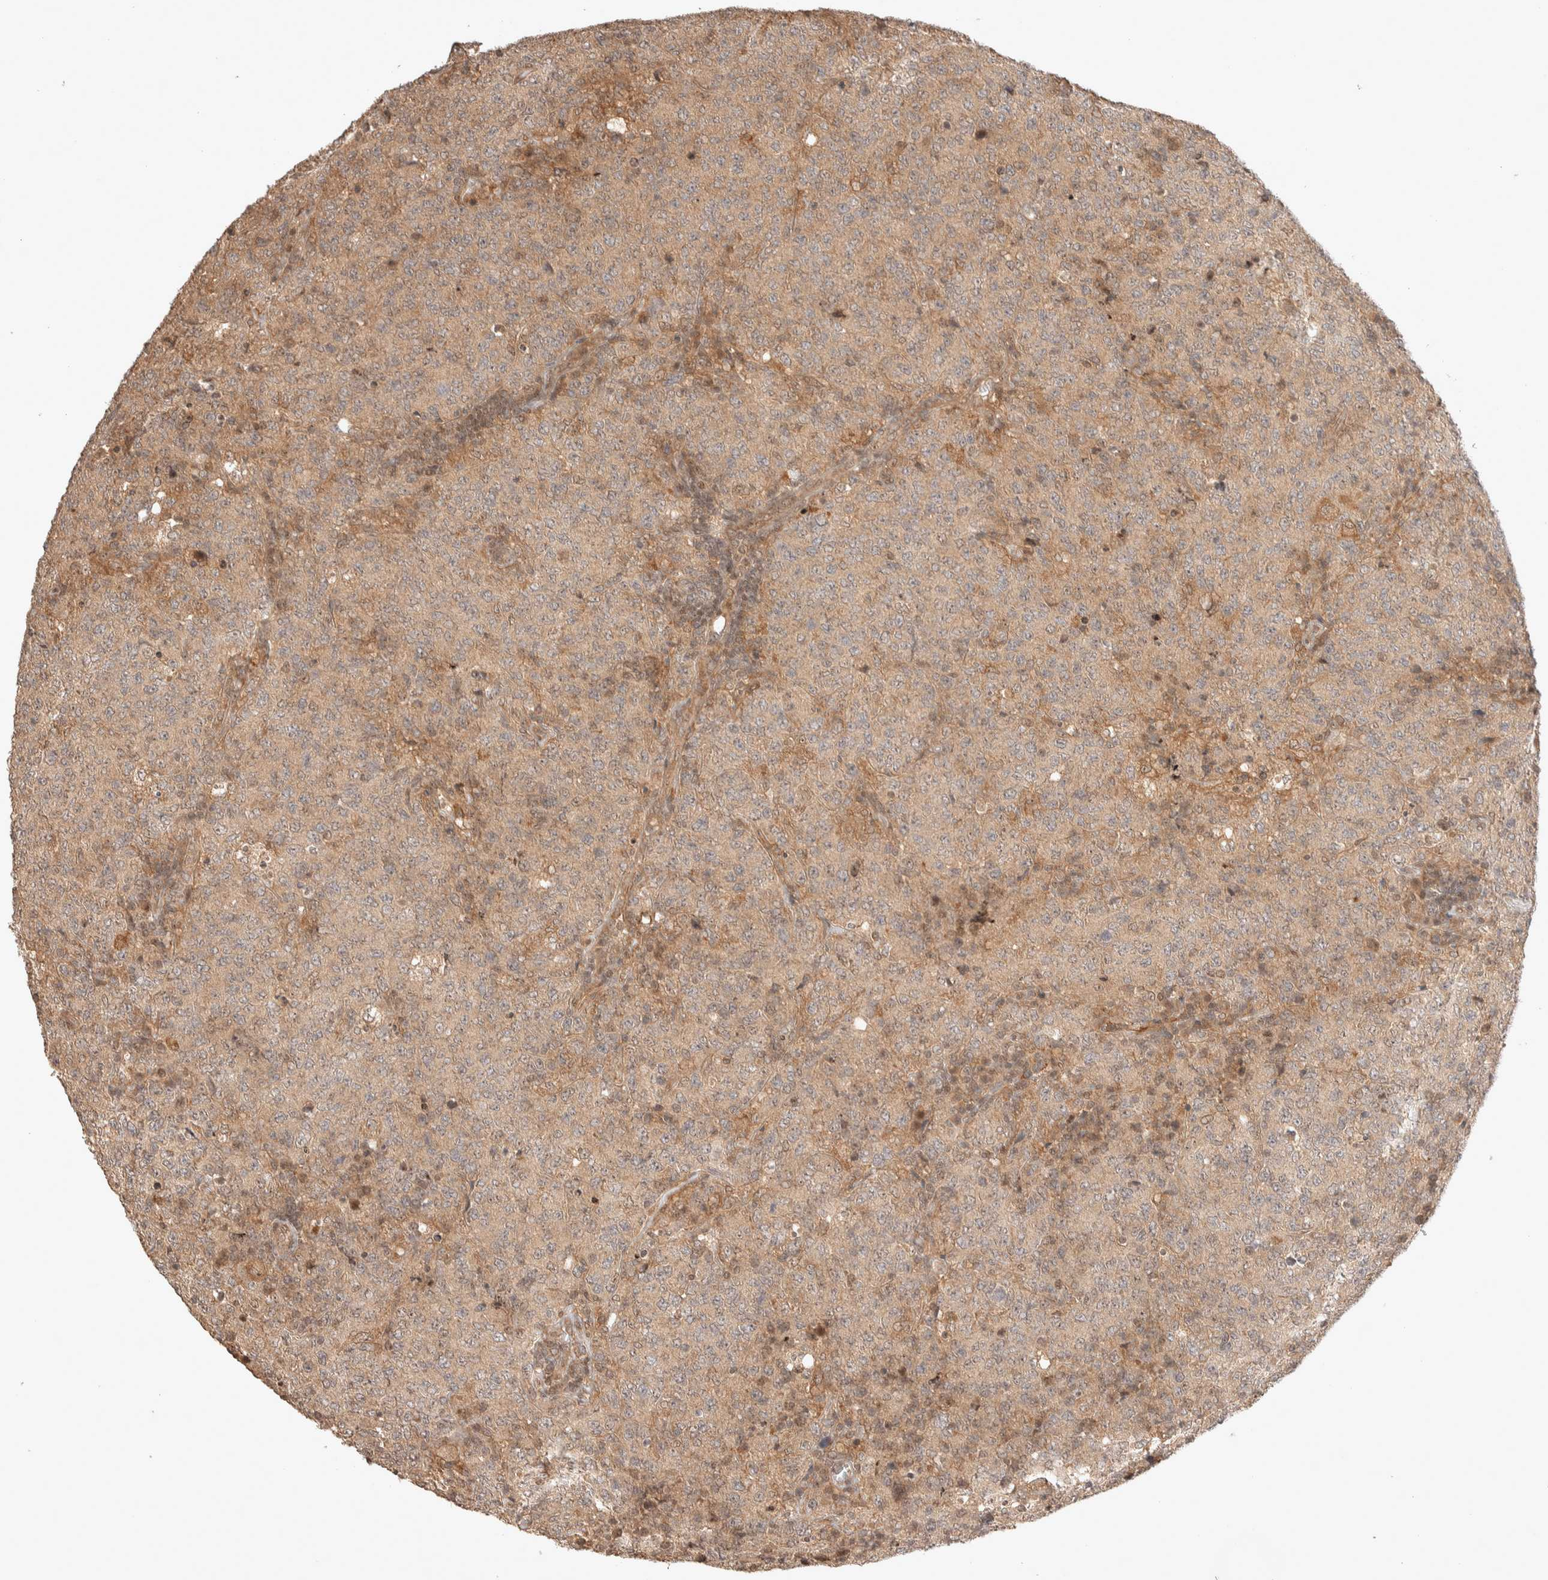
{"staining": {"intensity": "weak", "quantity": ">75%", "location": "cytoplasmic/membranous,nuclear"}, "tissue": "lymphoma", "cell_type": "Tumor cells", "image_type": "cancer", "snomed": [{"axis": "morphology", "description": "Malignant lymphoma, non-Hodgkin's type, High grade"}, {"axis": "topography", "description": "Tonsil"}], "caption": "Immunohistochemistry (IHC) histopathology image of lymphoma stained for a protein (brown), which shows low levels of weak cytoplasmic/membranous and nuclear expression in approximately >75% of tumor cells.", "gene": "THRA", "patient": {"sex": "female", "age": 36}}